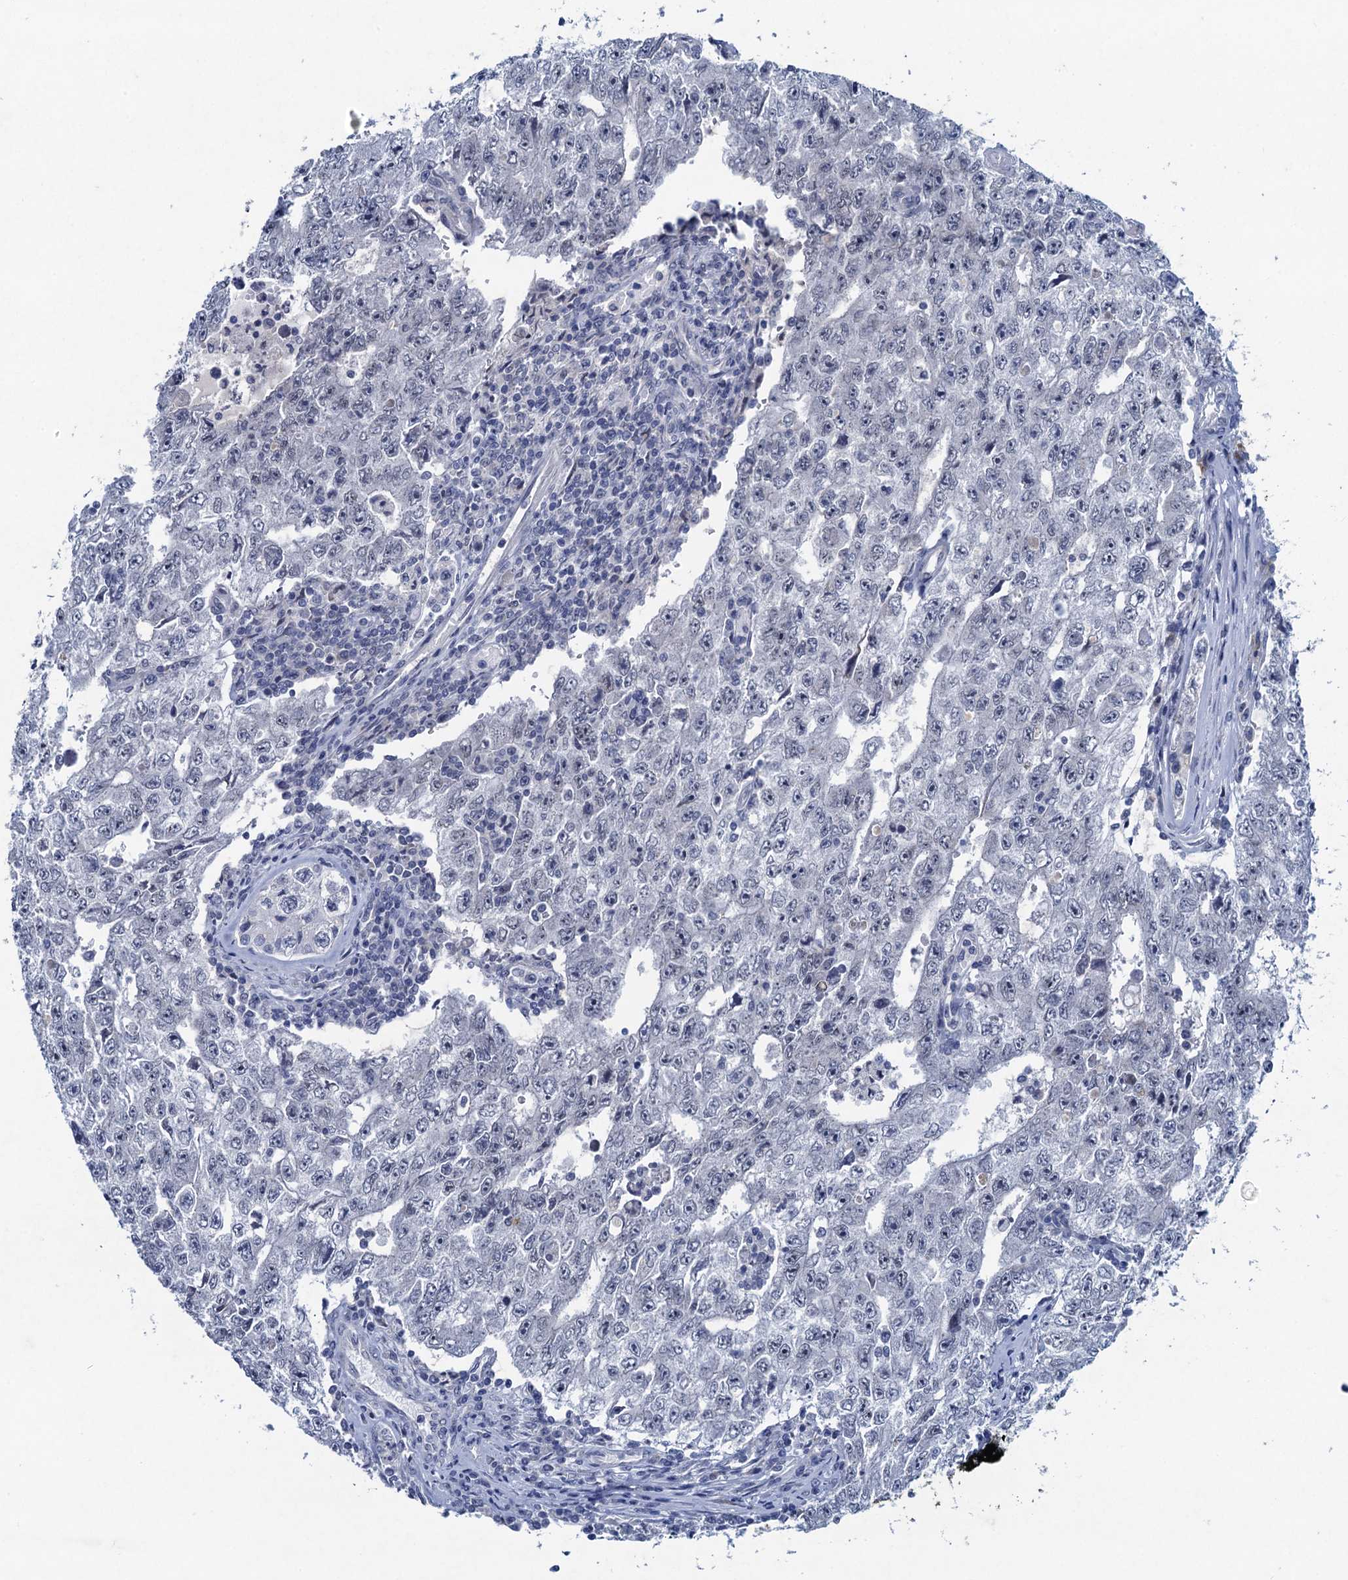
{"staining": {"intensity": "weak", "quantity": "25%-75%", "location": "nuclear"}, "tissue": "testis cancer", "cell_type": "Tumor cells", "image_type": "cancer", "snomed": [{"axis": "morphology", "description": "Carcinoma, Embryonal, NOS"}, {"axis": "topography", "description": "Testis"}], "caption": "This is a micrograph of immunohistochemistry (IHC) staining of embryonal carcinoma (testis), which shows weak expression in the nuclear of tumor cells.", "gene": "HAPSTR1", "patient": {"sex": "male", "age": 17}}